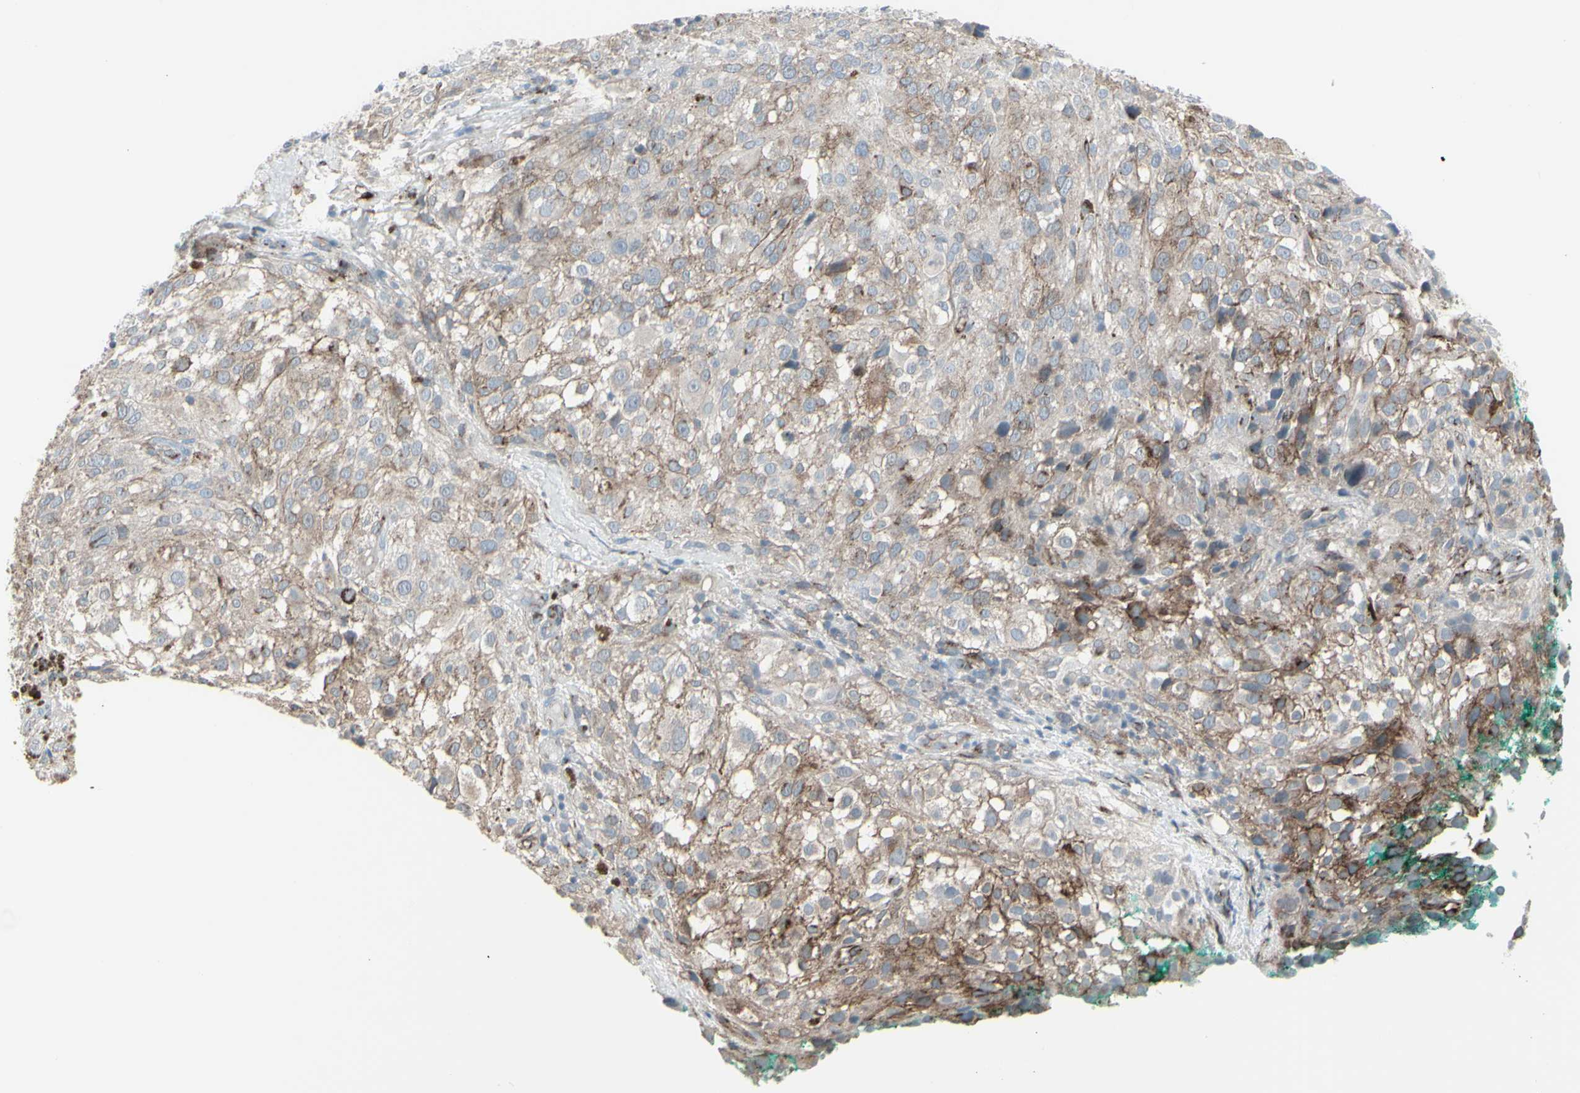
{"staining": {"intensity": "weak", "quantity": ">75%", "location": "cytoplasmic/membranous"}, "tissue": "melanoma", "cell_type": "Tumor cells", "image_type": "cancer", "snomed": [{"axis": "morphology", "description": "Necrosis, NOS"}, {"axis": "morphology", "description": "Malignant melanoma, NOS"}, {"axis": "topography", "description": "Skin"}], "caption": "This image demonstrates IHC staining of human melanoma, with low weak cytoplasmic/membranous staining in approximately >75% of tumor cells.", "gene": "GJA1", "patient": {"sex": "female", "age": 87}}